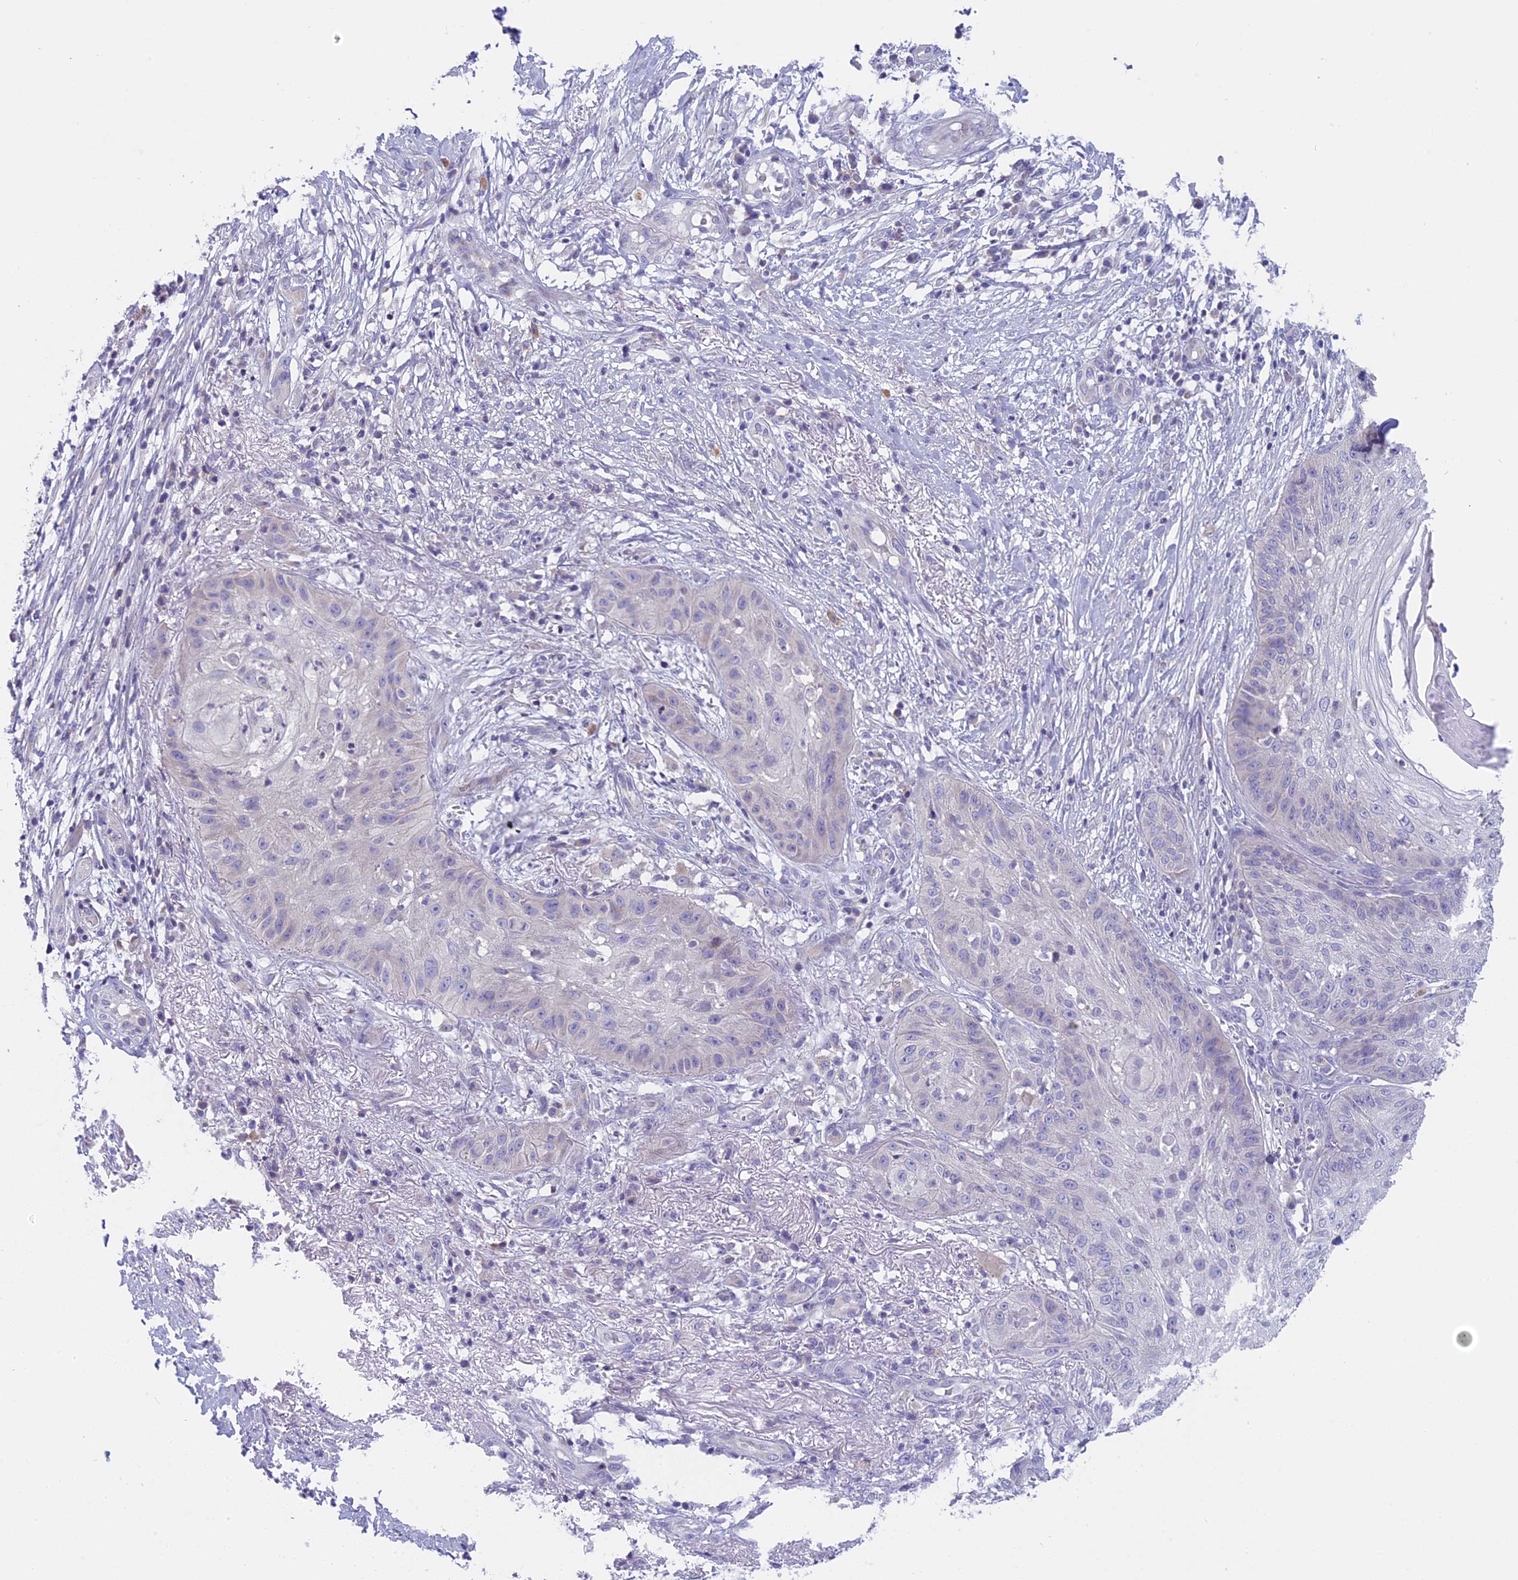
{"staining": {"intensity": "negative", "quantity": "none", "location": "none"}, "tissue": "skin cancer", "cell_type": "Tumor cells", "image_type": "cancer", "snomed": [{"axis": "morphology", "description": "Squamous cell carcinoma, NOS"}, {"axis": "topography", "description": "Skin"}], "caption": "Tumor cells are negative for brown protein staining in skin cancer.", "gene": "ARHGEF37", "patient": {"sex": "male", "age": 70}}